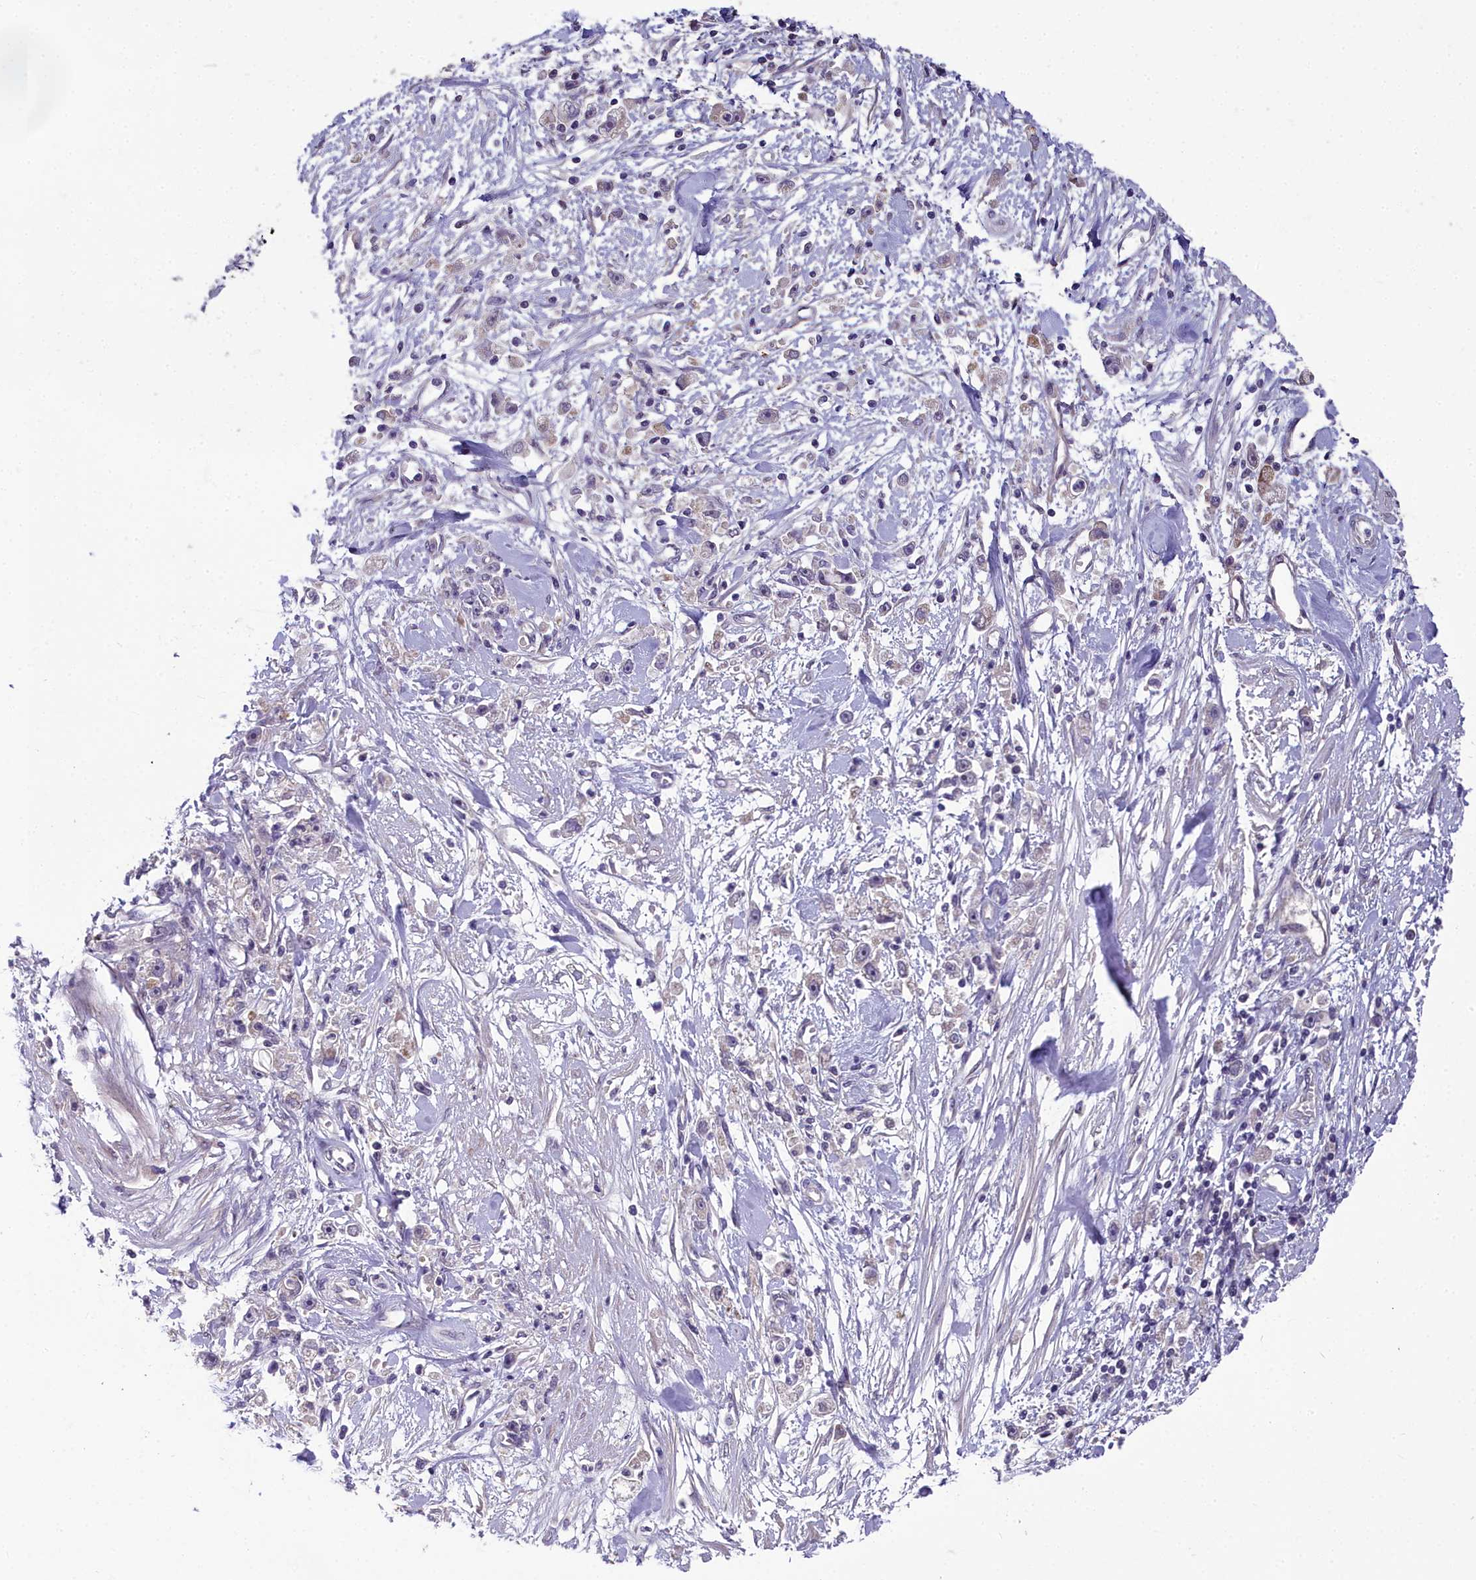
{"staining": {"intensity": "negative", "quantity": "none", "location": "none"}, "tissue": "stomach cancer", "cell_type": "Tumor cells", "image_type": "cancer", "snomed": [{"axis": "morphology", "description": "Adenocarcinoma, NOS"}, {"axis": "topography", "description": "Stomach"}], "caption": "Protein analysis of stomach adenocarcinoma shows no significant staining in tumor cells. Brightfield microscopy of IHC stained with DAB (3,3'-diaminobenzidine) (brown) and hematoxylin (blue), captured at high magnification.", "gene": "ZNF333", "patient": {"sex": "female", "age": 59}}